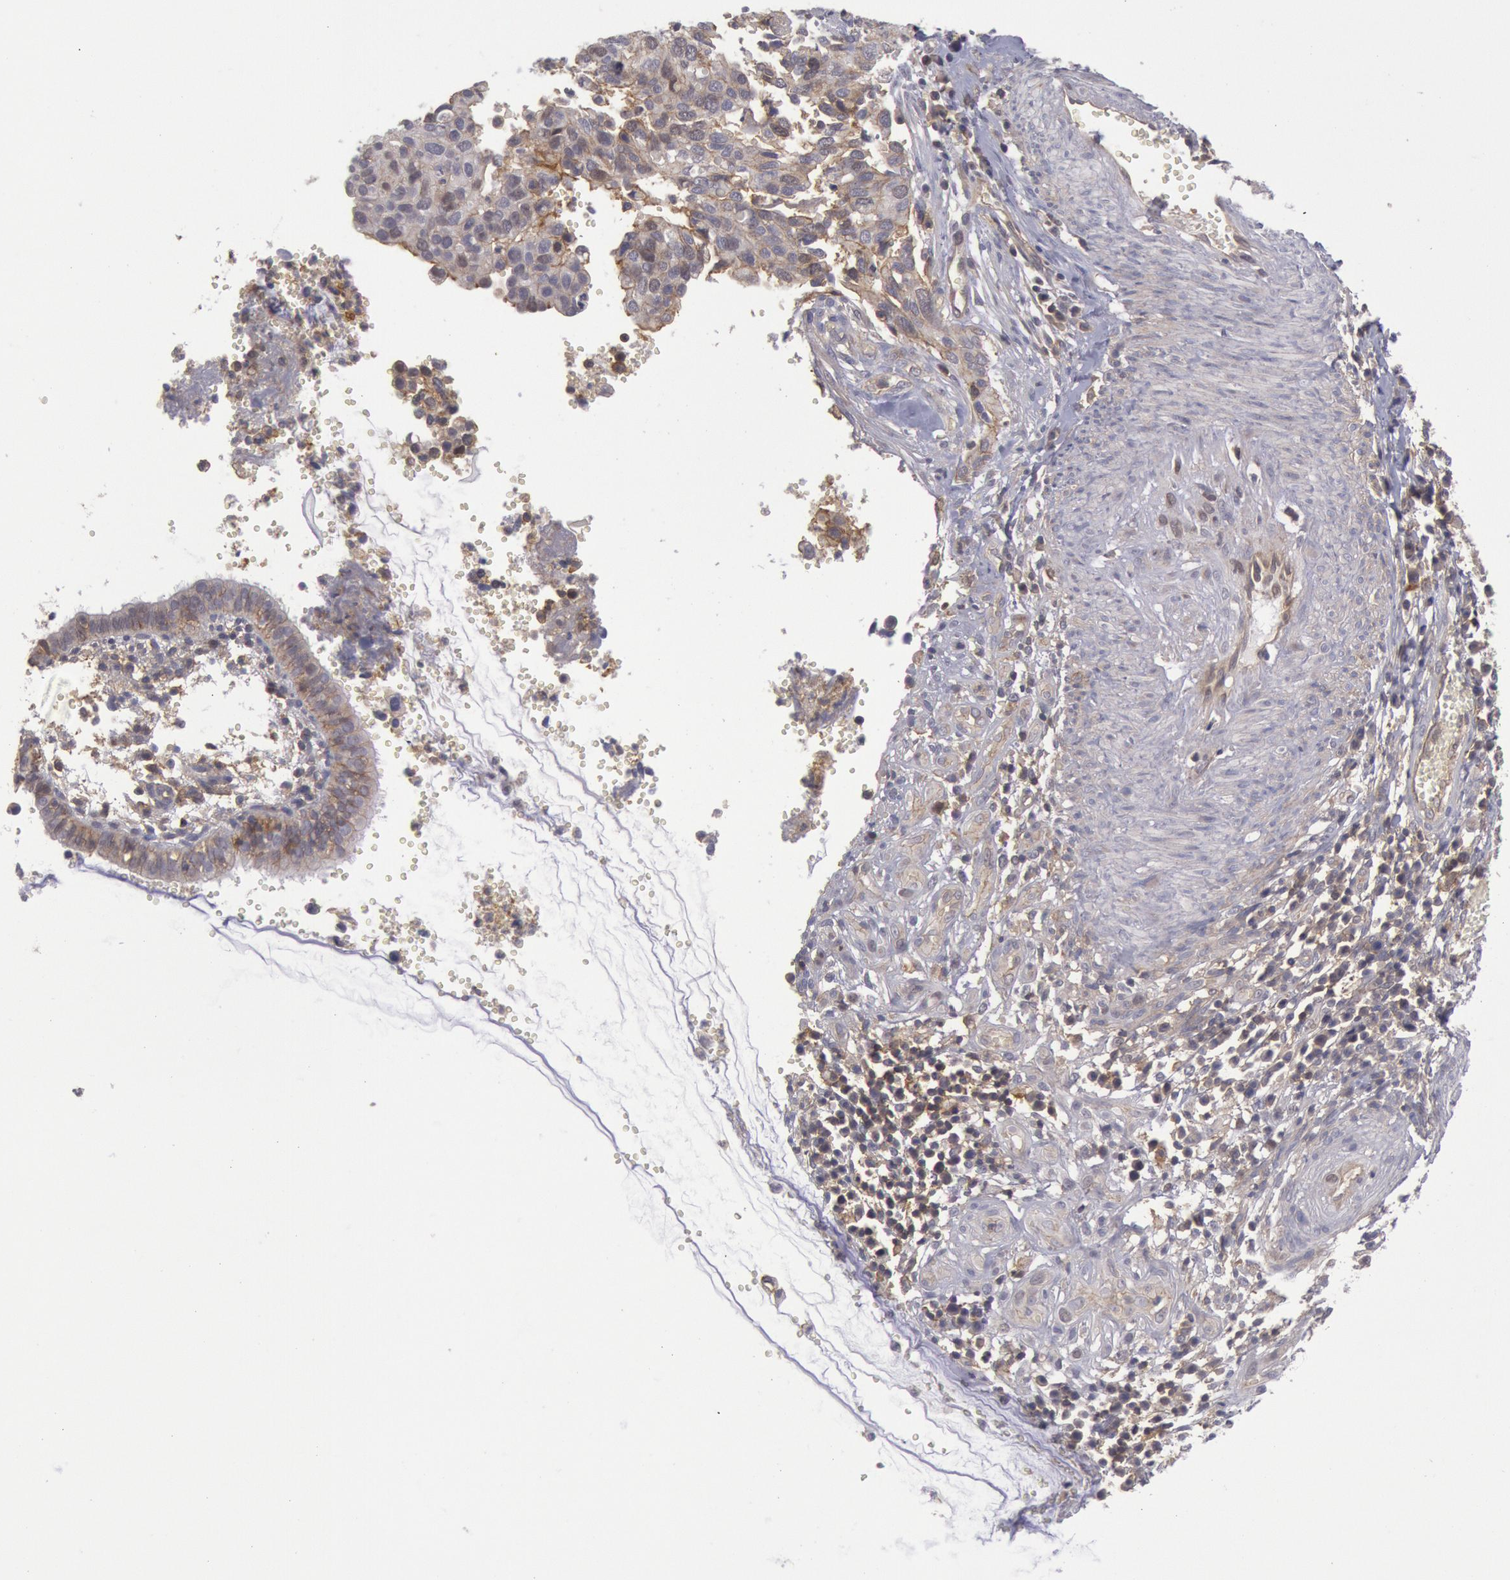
{"staining": {"intensity": "weak", "quantity": "25%-75%", "location": "cytoplasmic/membranous"}, "tissue": "cervical cancer", "cell_type": "Tumor cells", "image_type": "cancer", "snomed": [{"axis": "morphology", "description": "Normal tissue, NOS"}, {"axis": "morphology", "description": "Squamous cell carcinoma, NOS"}, {"axis": "topography", "description": "Cervix"}], "caption": "Immunohistochemistry histopathology image of human cervical squamous cell carcinoma stained for a protein (brown), which displays low levels of weak cytoplasmic/membranous positivity in about 25%-75% of tumor cells.", "gene": "STX4", "patient": {"sex": "female", "age": 45}}